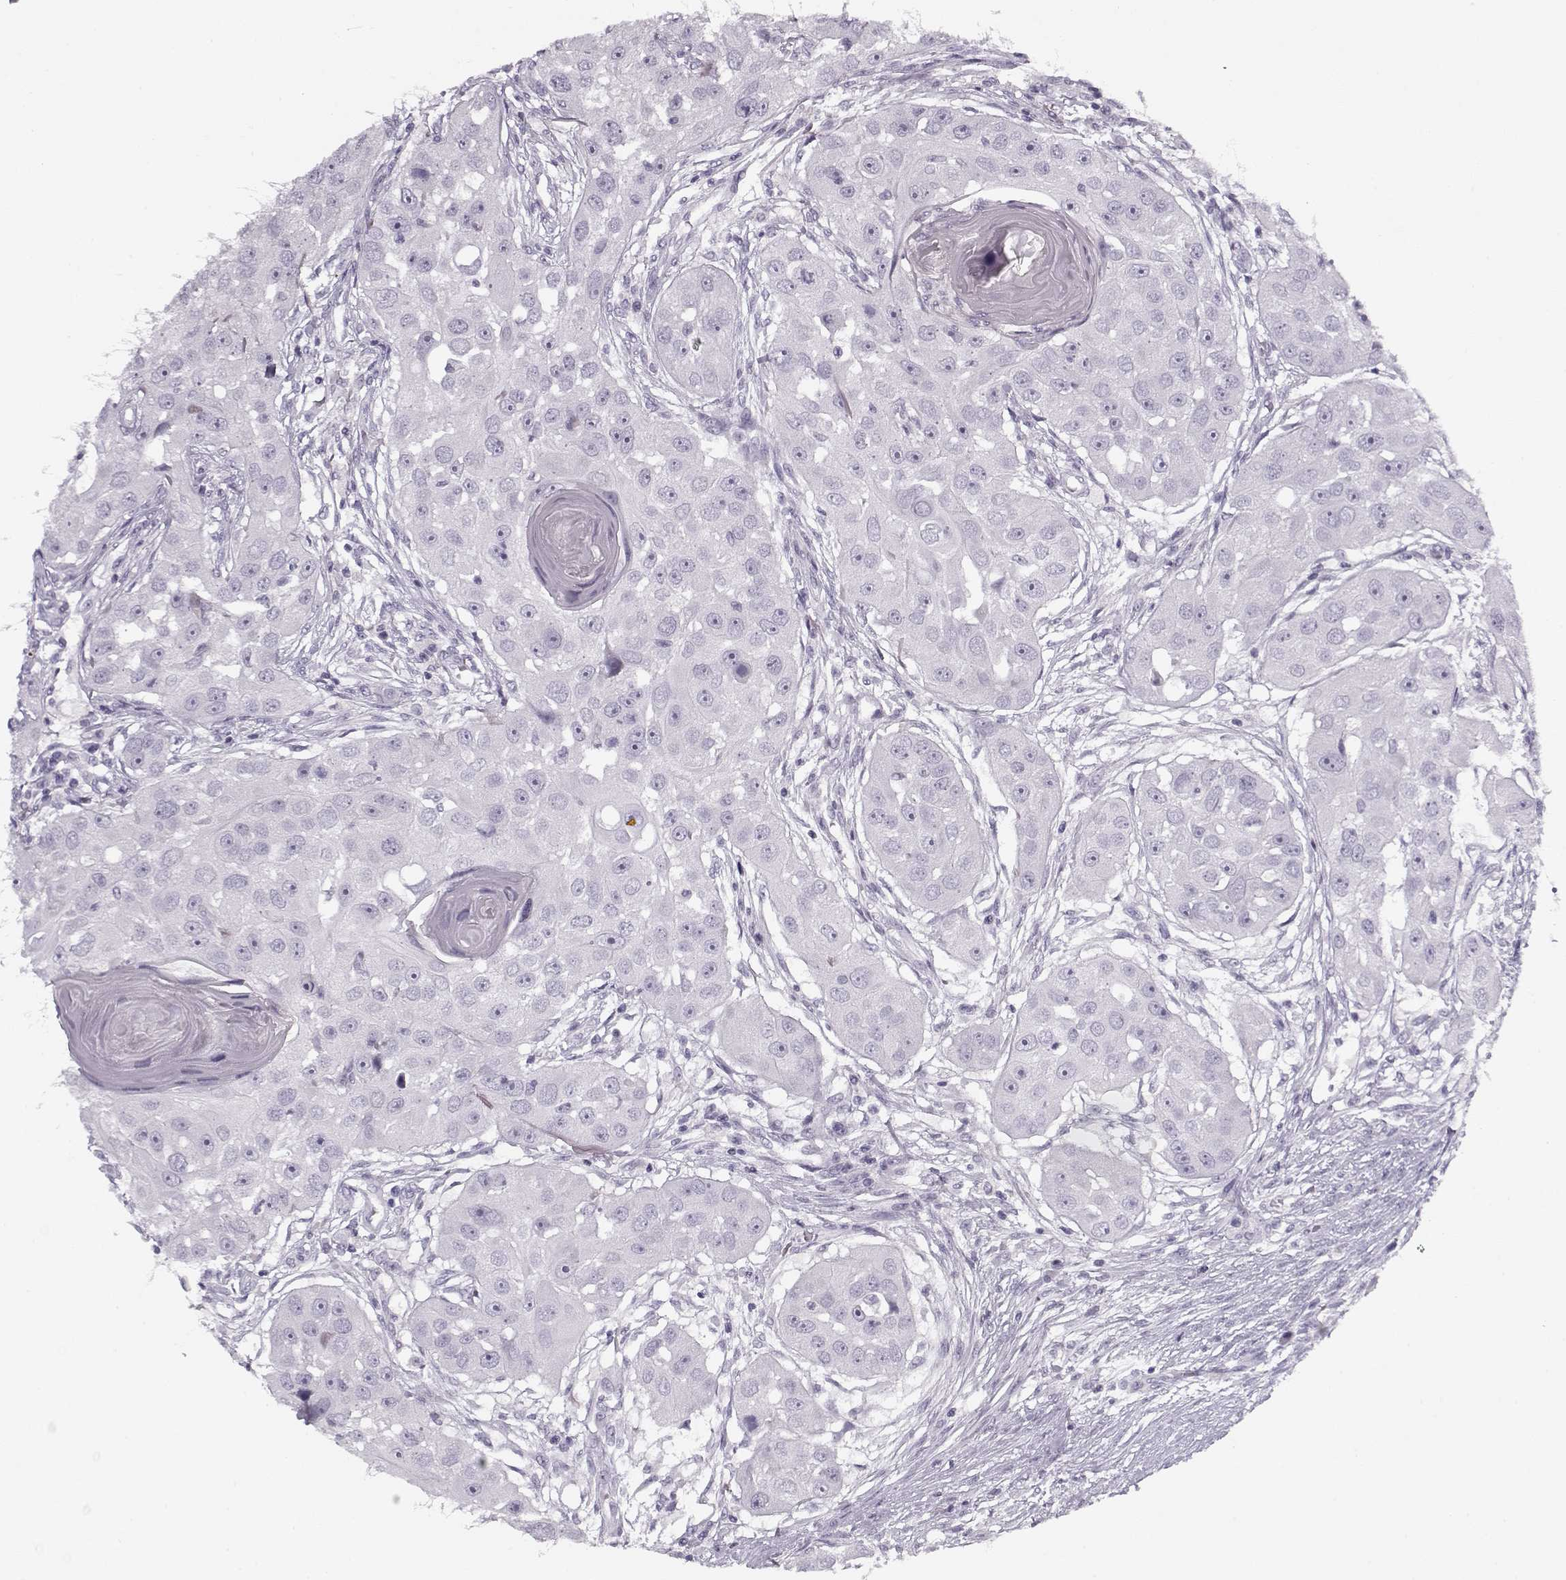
{"staining": {"intensity": "negative", "quantity": "none", "location": "none"}, "tissue": "head and neck cancer", "cell_type": "Tumor cells", "image_type": "cancer", "snomed": [{"axis": "morphology", "description": "Squamous cell carcinoma, NOS"}, {"axis": "topography", "description": "Head-Neck"}], "caption": "The immunohistochemistry image has no significant expression in tumor cells of head and neck cancer tissue. (Stains: DAB (3,3'-diaminobenzidine) immunohistochemistry (IHC) with hematoxylin counter stain, Microscopy: brightfield microscopy at high magnification).", "gene": "PNMT", "patient": {"sex": "male", "age": 51}}